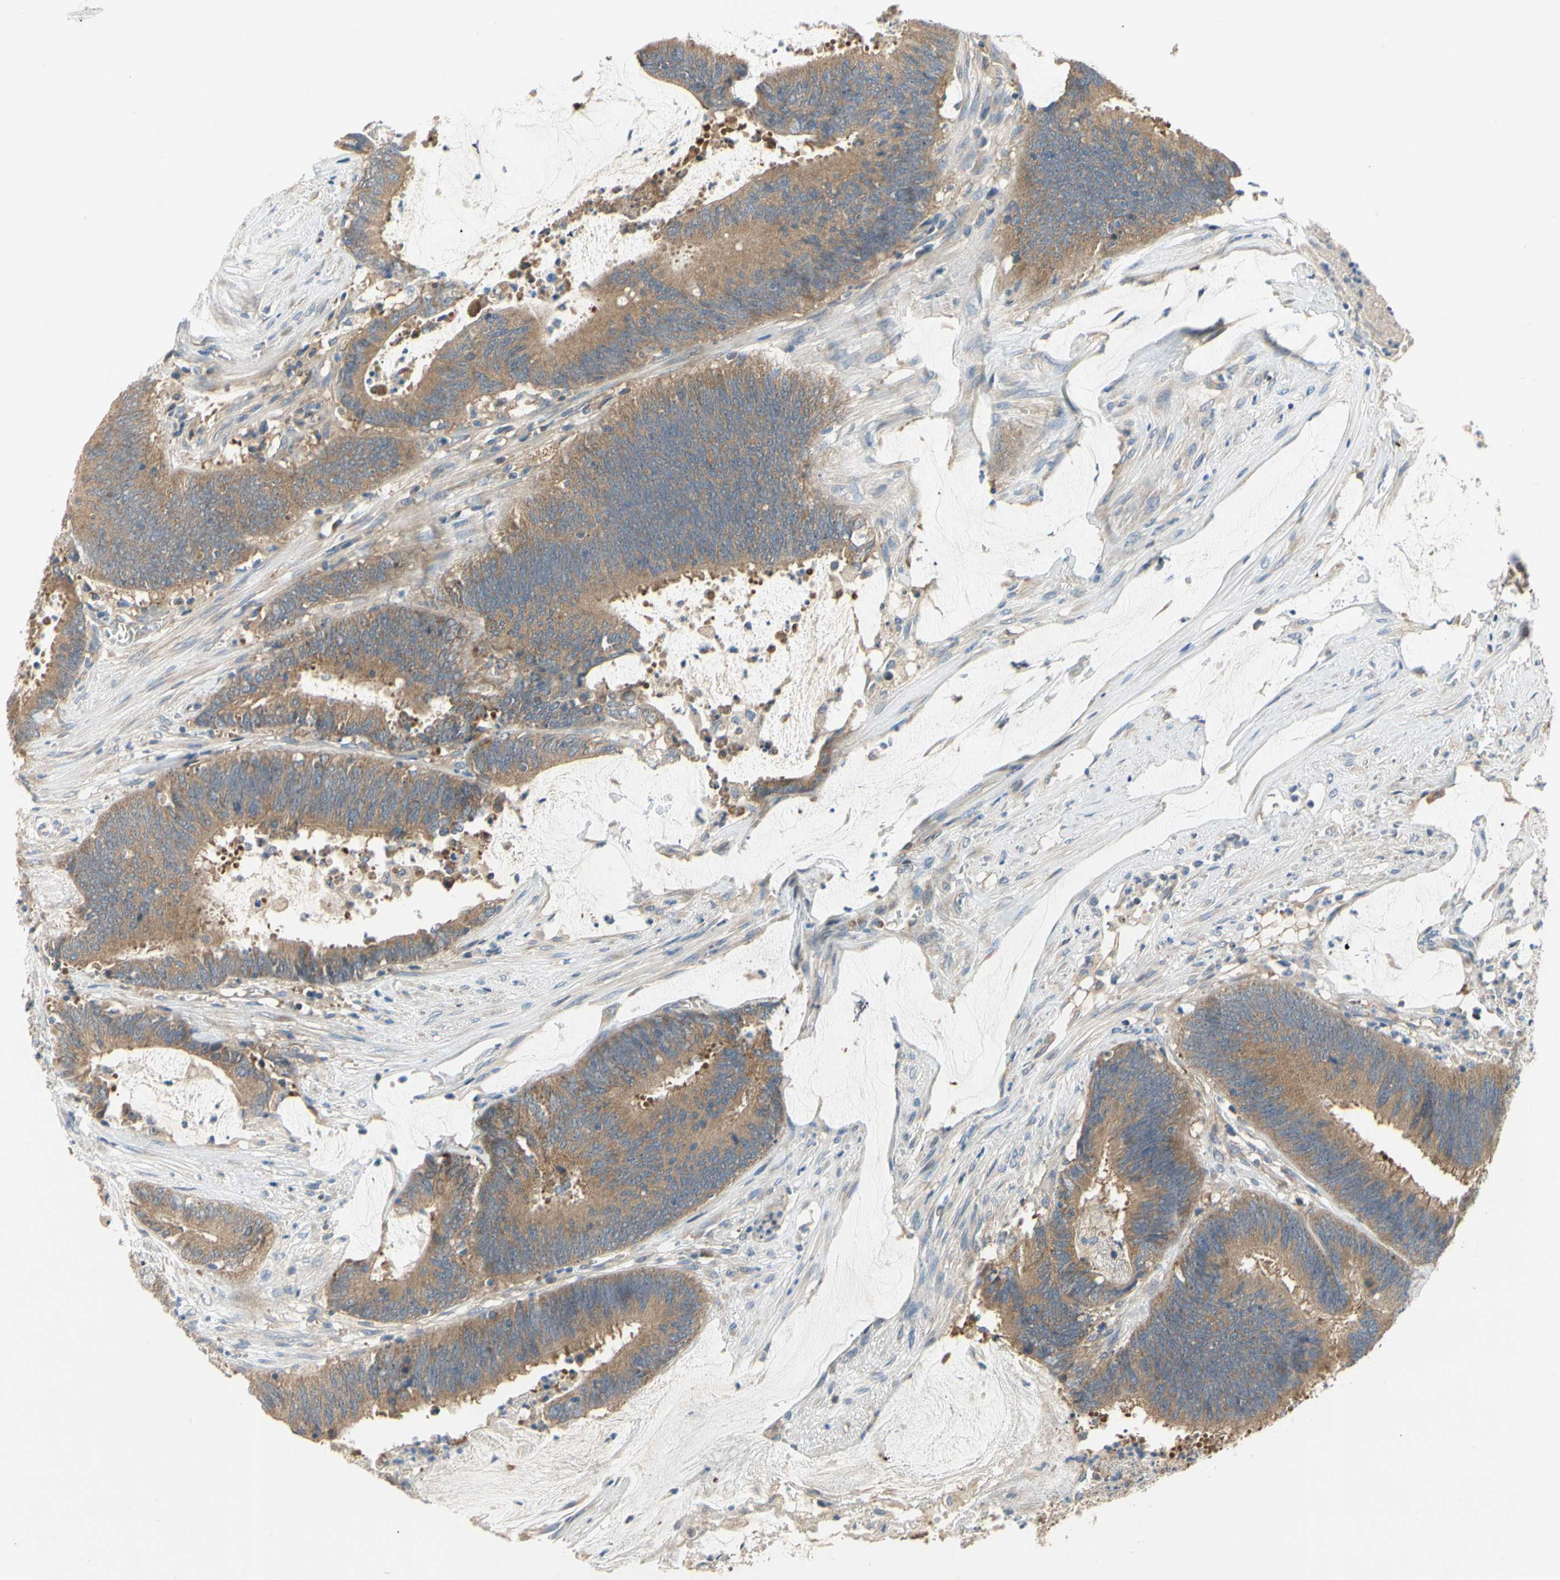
{"staining": {"intensity": "moderate", "quantity": ">75%", "location": "cytoplasmic/membranous"}, "tissue": "colorectal cancer", "cell_type": "Tumor cells", "image_type": "cancer", "snomed": [{"axis": "morphology", "description": "Adenocarcinoma, NOS"}, {"axis": "topography", "description": "Rectum"}], "caption": "A brown stain shows moderate cytoplasmic/membranous staining of a protein in colorectal cancer tumor cells. (brown staining indicates protein expression, while blue staining denotes nuclei).", "gene": "KLHDC8B", "patient": {"sex": "female", "age": 66}}